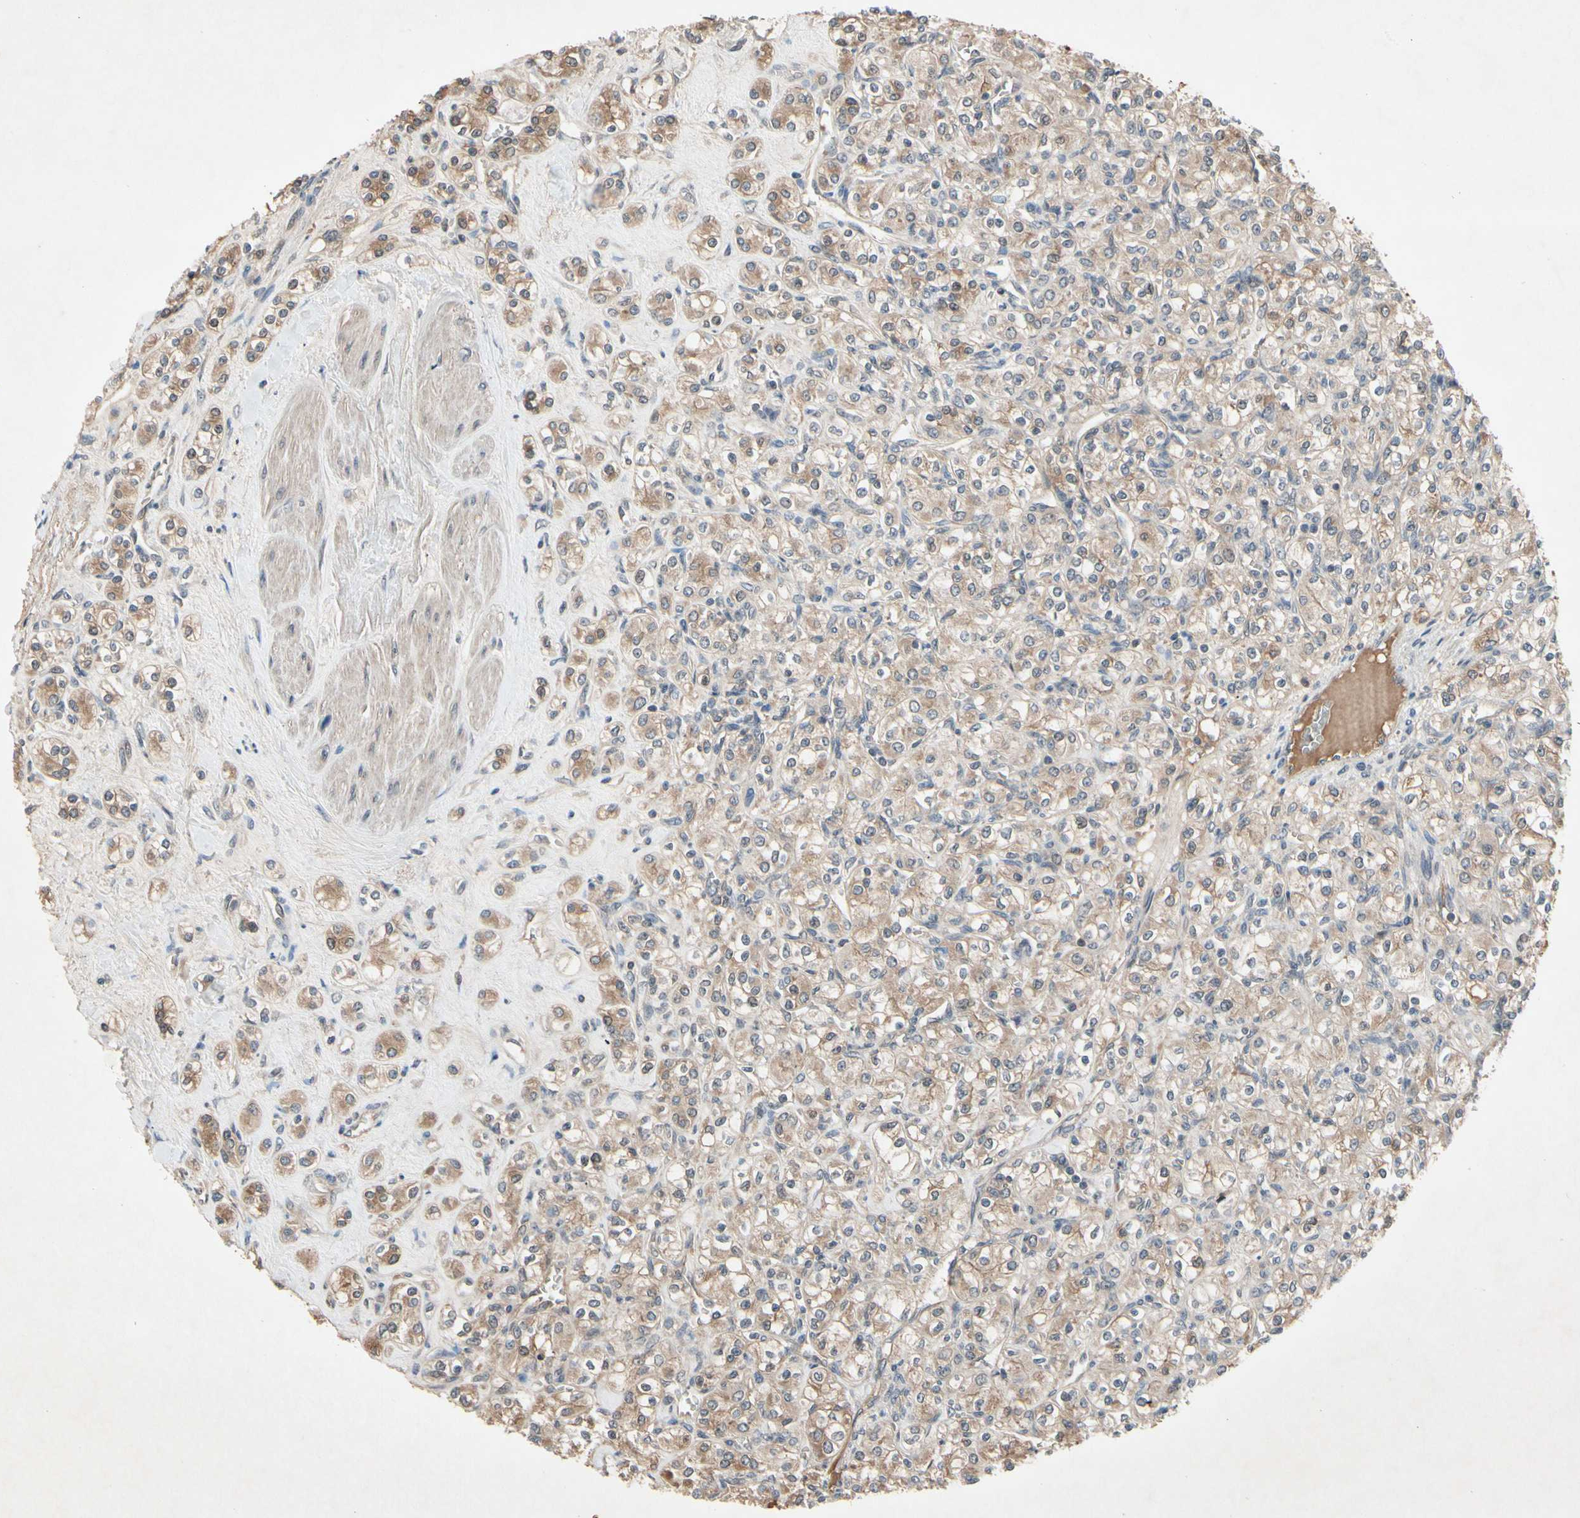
{"staining": {"intensity": "moderate", "quantity": ">75%", "location": "cytoplasmic/membranous"}, "tissue": "renal cancer", "cell_type": "Tumor cells", "image_type": "cancer", "snomed": [{"axis": "morphology", "description": "Adenocarcinoma, NOS"}, {"axis": "topography", "description": "Kidney"}], "caption": "Renal adenocarcinoma stained with IHC shows moderate cytoplasmic/membranous expression in approximately >75% of tumor cells.", "gene": "NSF", "patient": {"sex": "male", "age": 77}}